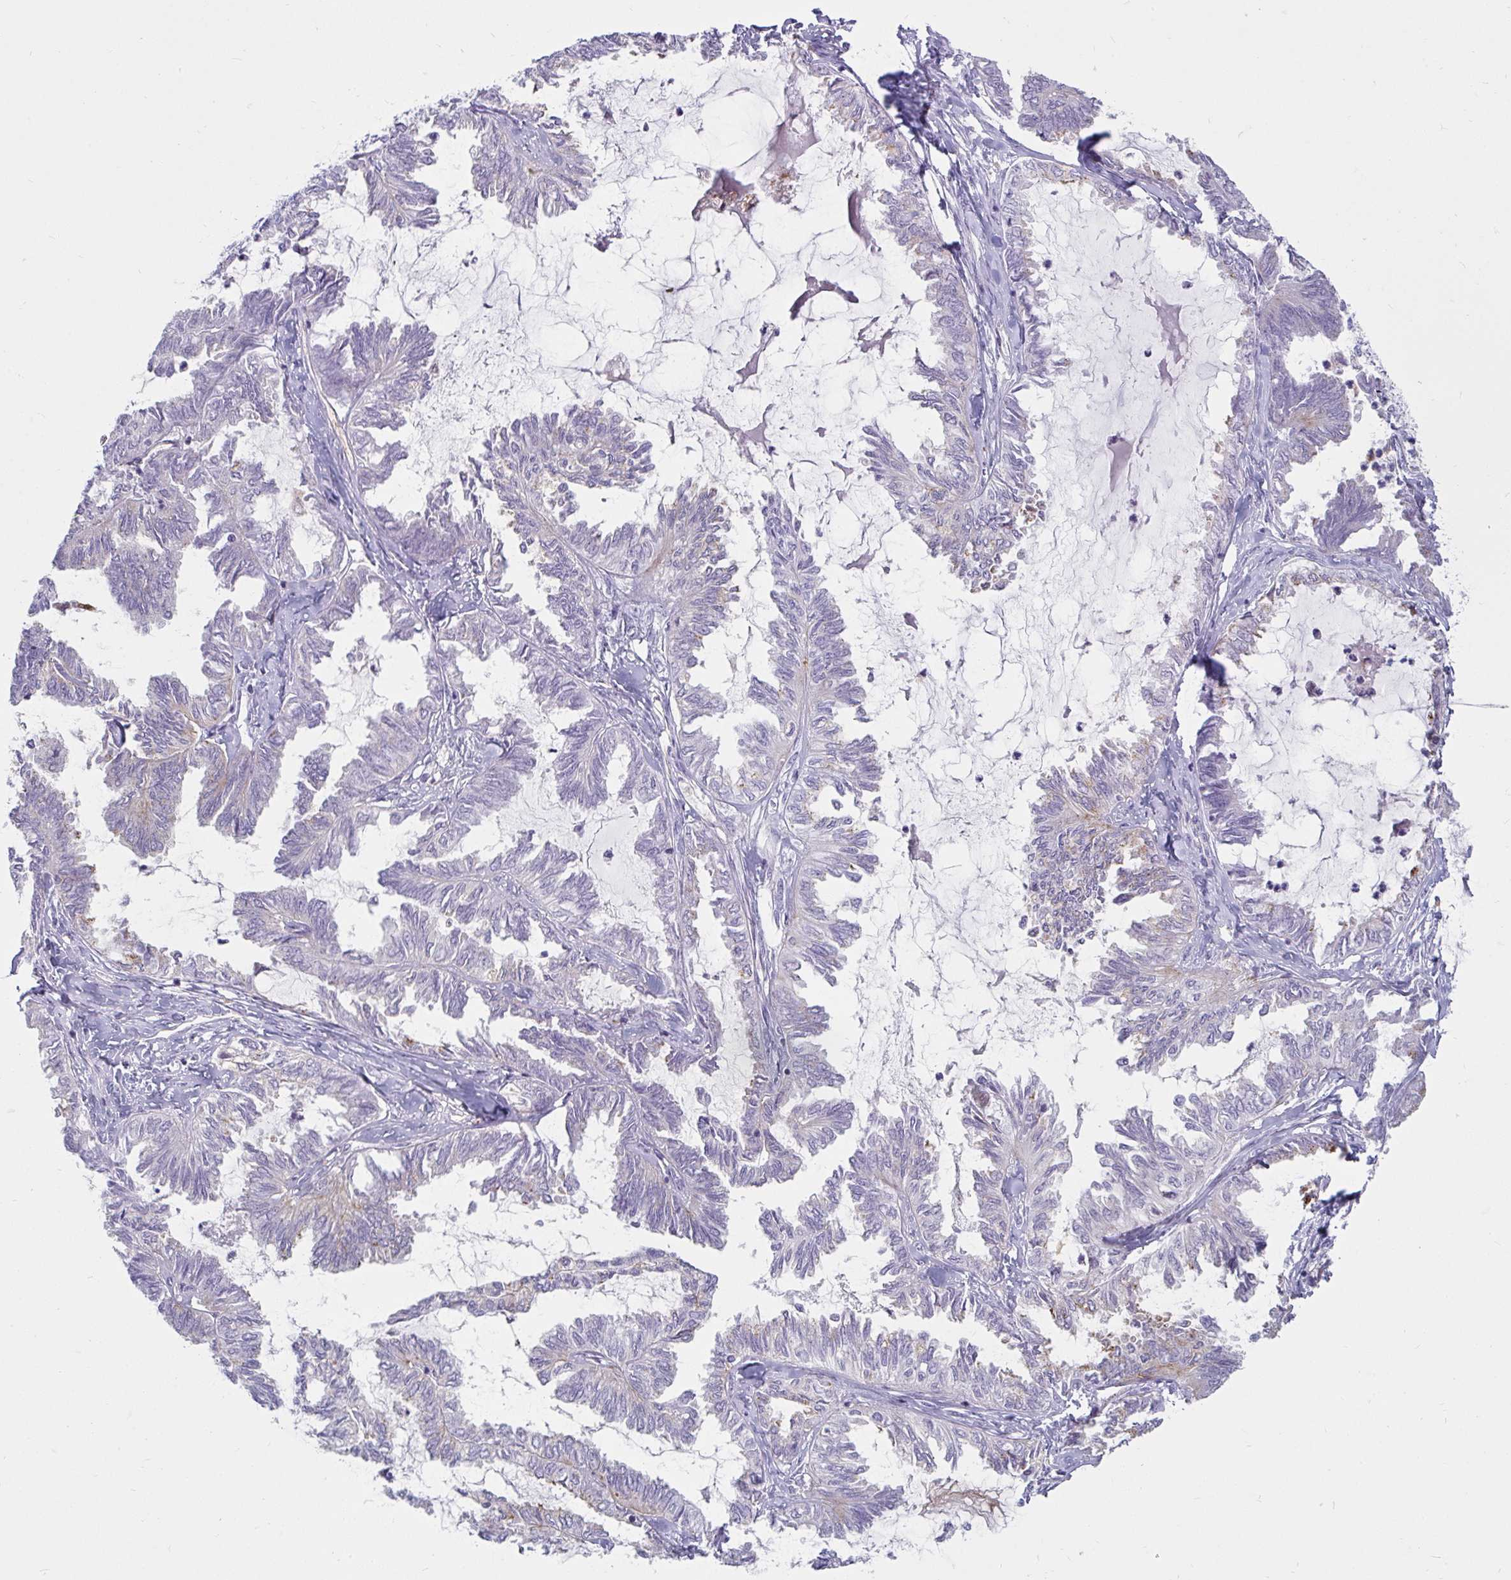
{"staining": {"intensity": "moderate", "quantity": "25%-75%", "location": "cytoplasmic/membranous"}, "tissue": "ovarian cancer", "cell_type": "Tumor cells", "image_type": "cancer", "snomed": [{"axis": "morphology", "description": "Carcinoma, endometroid"}, {"axis": "topography", "description": "Ovary"}], "caption": "Immunohistochemical staining of ovarian cancer (endometroid carcinoma) shows medium levels of moderate cytoplasmic/membranous protein expression in approximately 25%-75% of tumor cells. The staining was performed using DAB (3,3'-diaminobenzidine) to visualize the protein expression in brown, while the nuclei were stained in blue with hematoxylin (Magnification: 20x).", "gene": "CTSZ", "patient": {"sex": "female", "age": 70}}